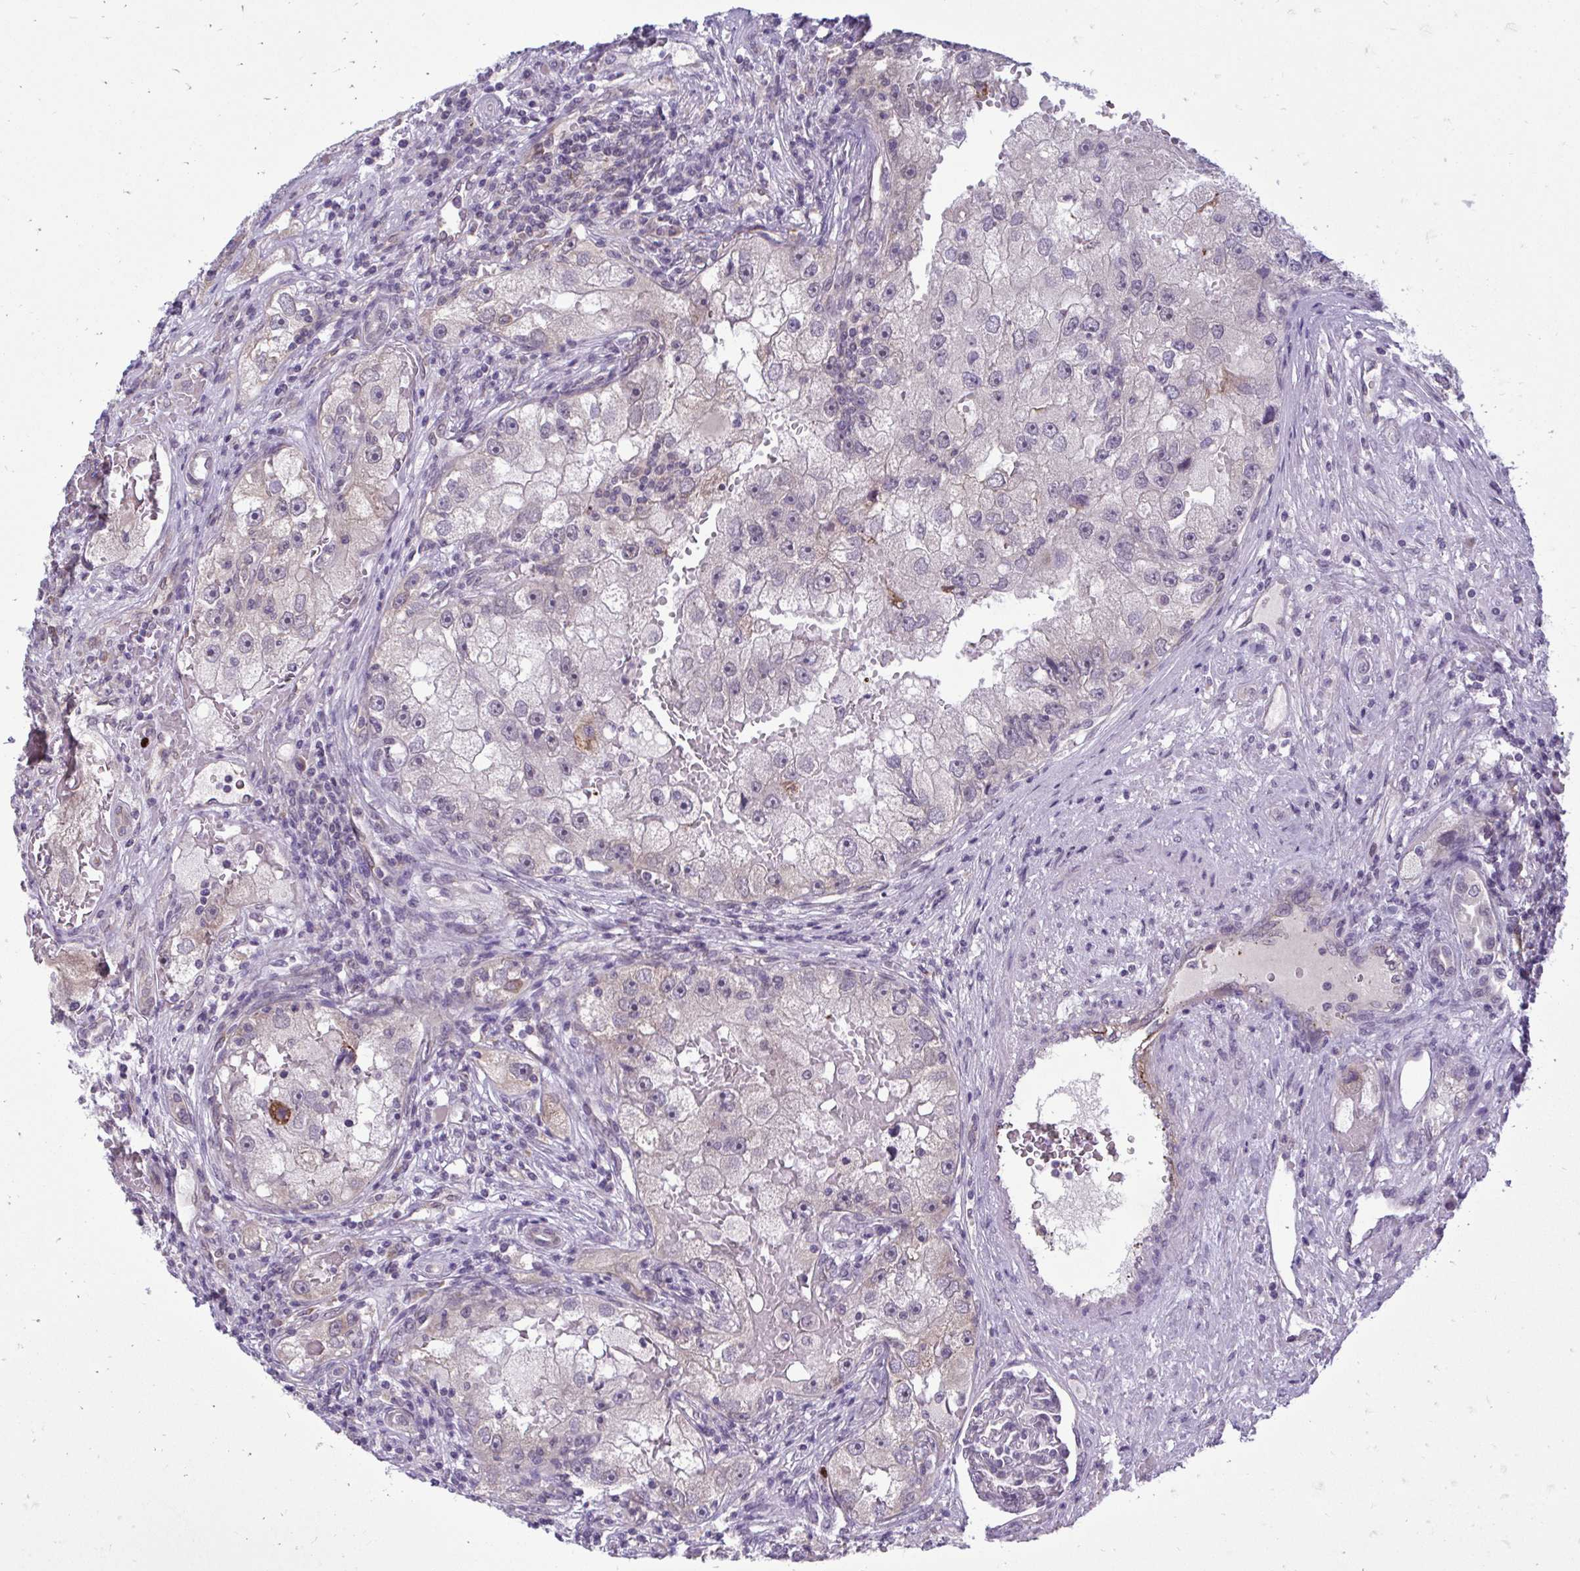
{"staining": {"intensity": "negative", "quantity": "none", "location": "none"}, "tissue": "renal cancer", "cell_type": "Tumor cells", "image_type": "cancer", "snomed": [{"axis": "morphology", "description": "Adenocarcinoma, NOS"}, {"axis": "topography", "description": "Kidney"}], "caption": "Tumor cells are negative for brown protein staining in renal adenocarcinoma.", "gene": "ACSL5", "patient": {"sex": "male", "age": 63}}